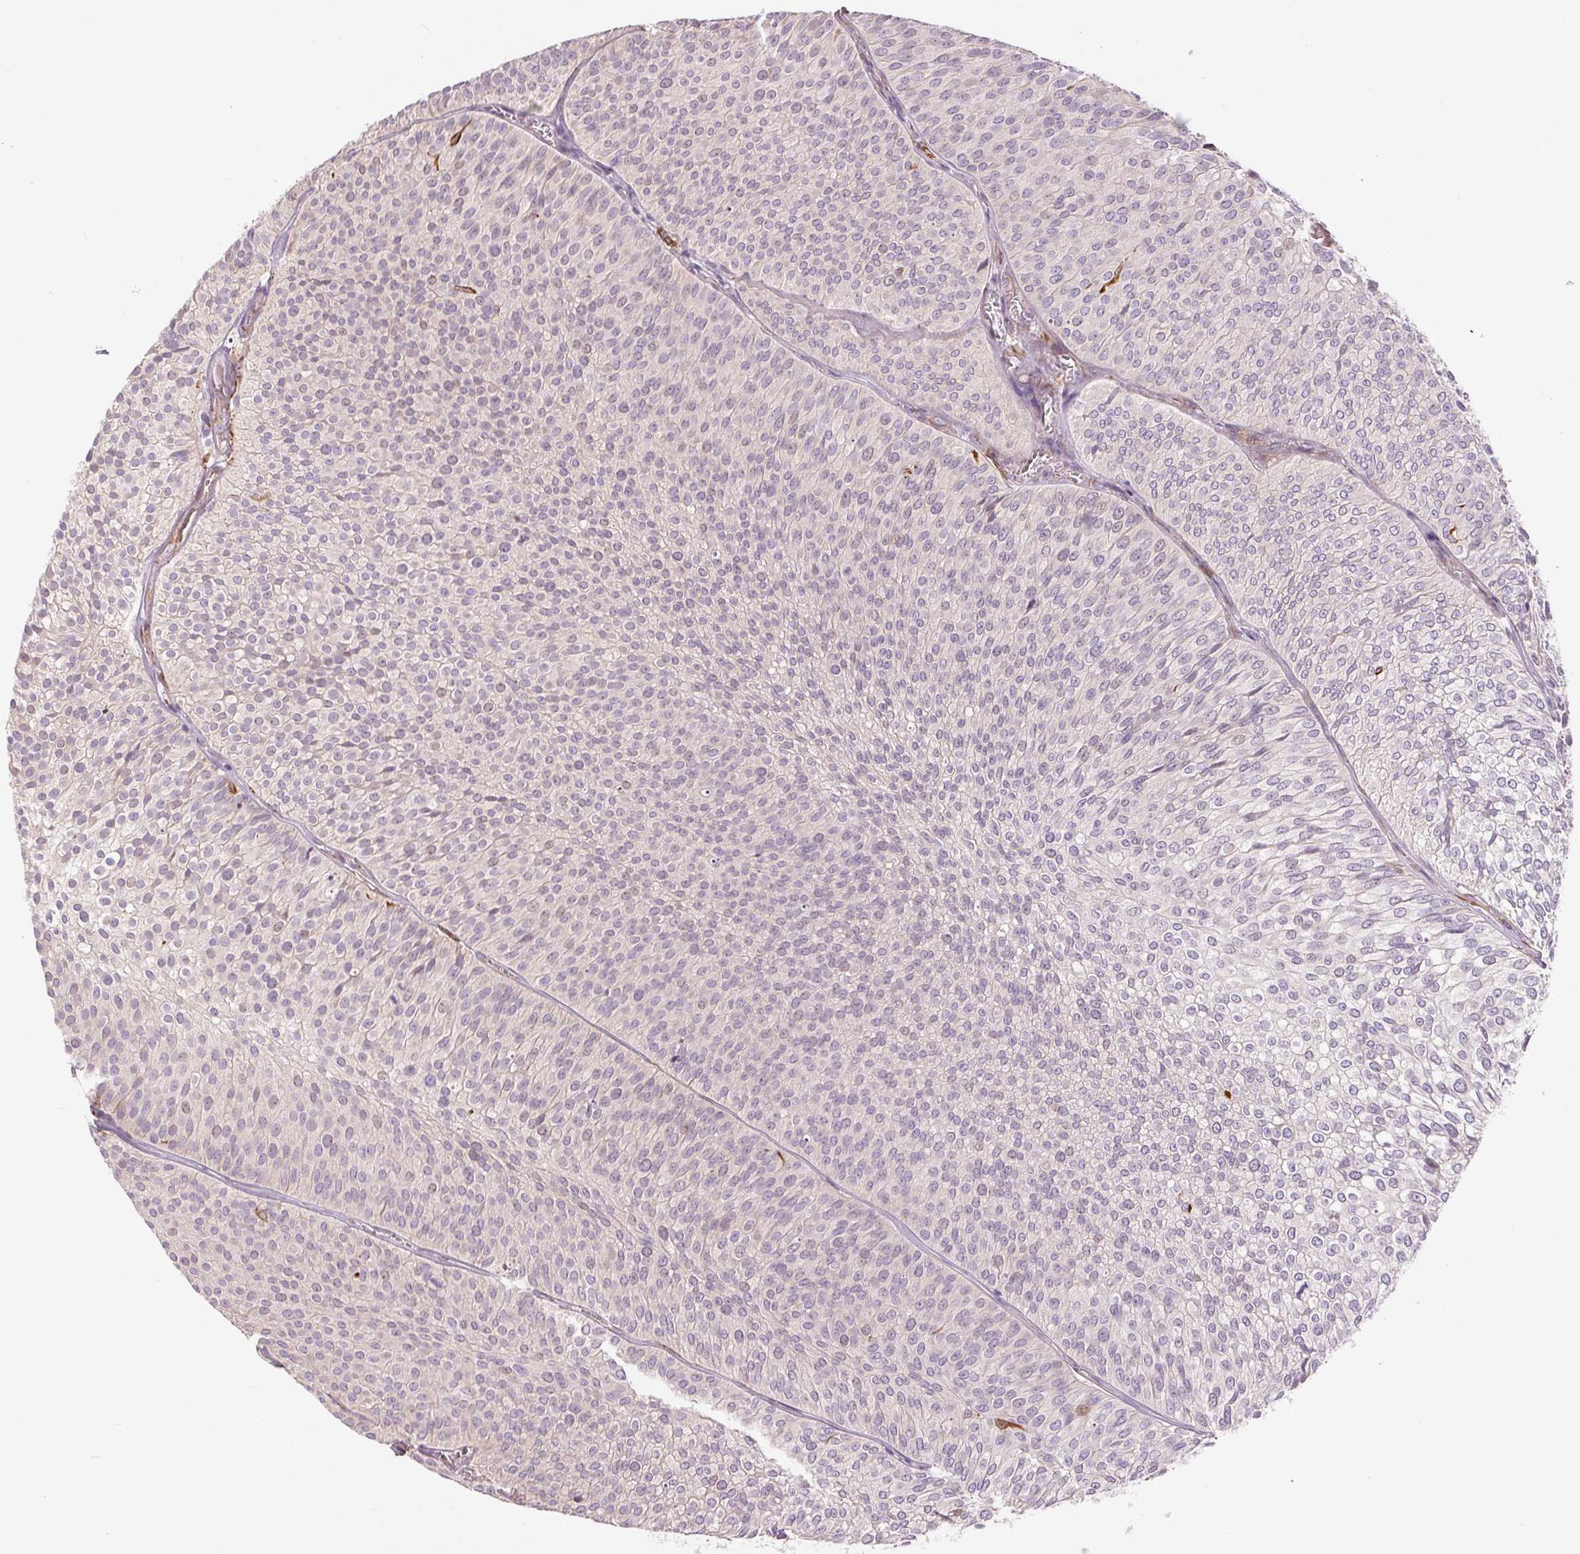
{"staining": {"intensity": "negative", "quantity": "none", "location": "none"}, "tissue": "urothelial cancer", "cell_type": "Tumor cells", "image_type": "cancer", "snomed": [{"axis": "morphology", "description": "Urothelial carcinoma, Low grade"}, {"axis": "topography", "description": "Urinary bladder"}], "caption": "An image of urothelial carcinoma (low-grade) stained for a protein exhibits no brown staining in tumor cells.", "gene": "METTL17", "patient": {"sex": "male", "age": 91}}